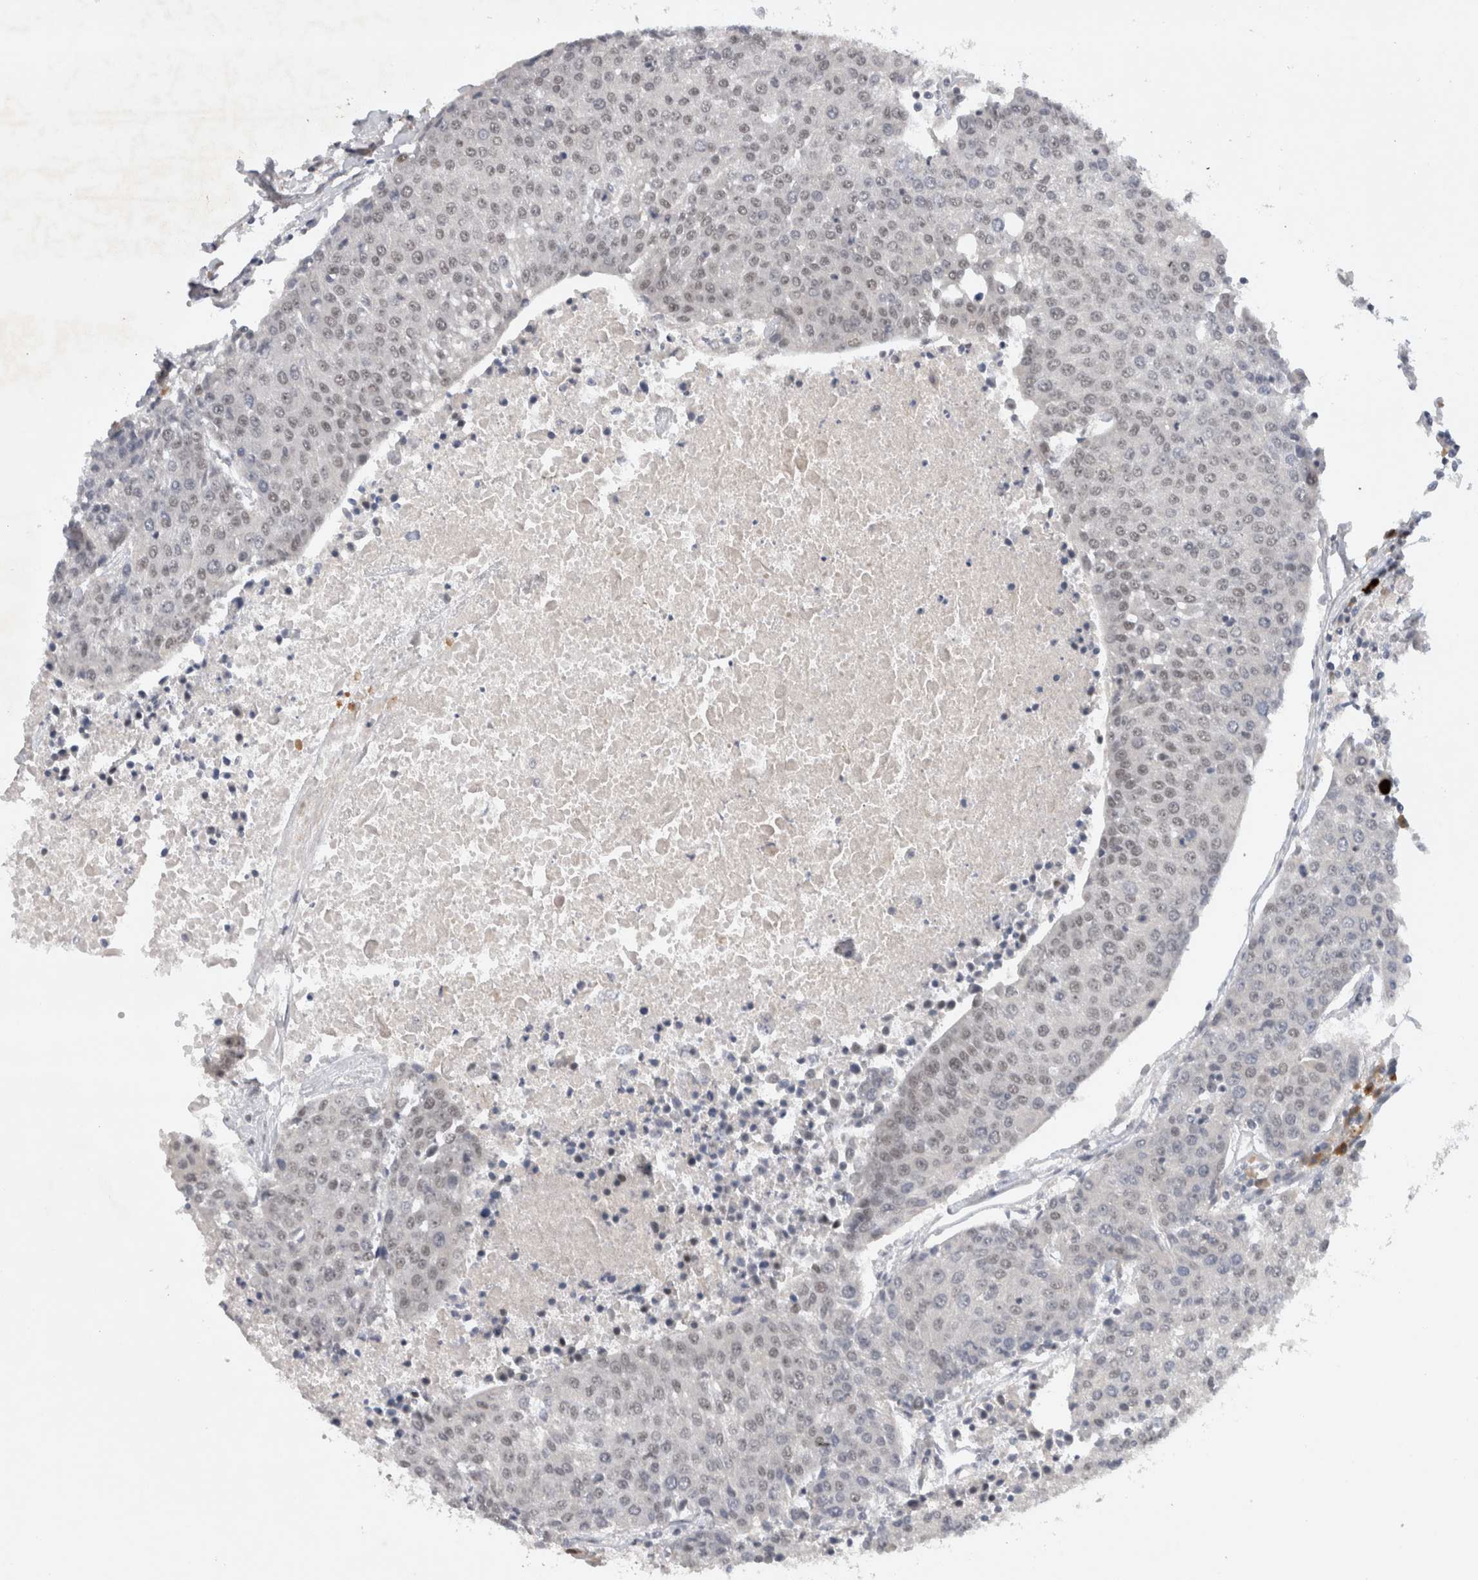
{"staining": {"intensity": "weak", "quantity": "<25%", "location": "nuclear"}, "tissue": "urothelial cancer", "cell_type": "Tumor cells", "image_type": "cancer", "snomed": [{"axis": "morphology", "description": "Urothelial carcinoma, High grade"}, {"axis": "topography", "description": "Urinary bladder"}], "caption": "IHC photomicrograph of human urothelial cancer stained for a protein (brown), which shows no positivity in tumor cells.", "gene": "HESX1", "patient": {"sex": "female", "age": 85}}